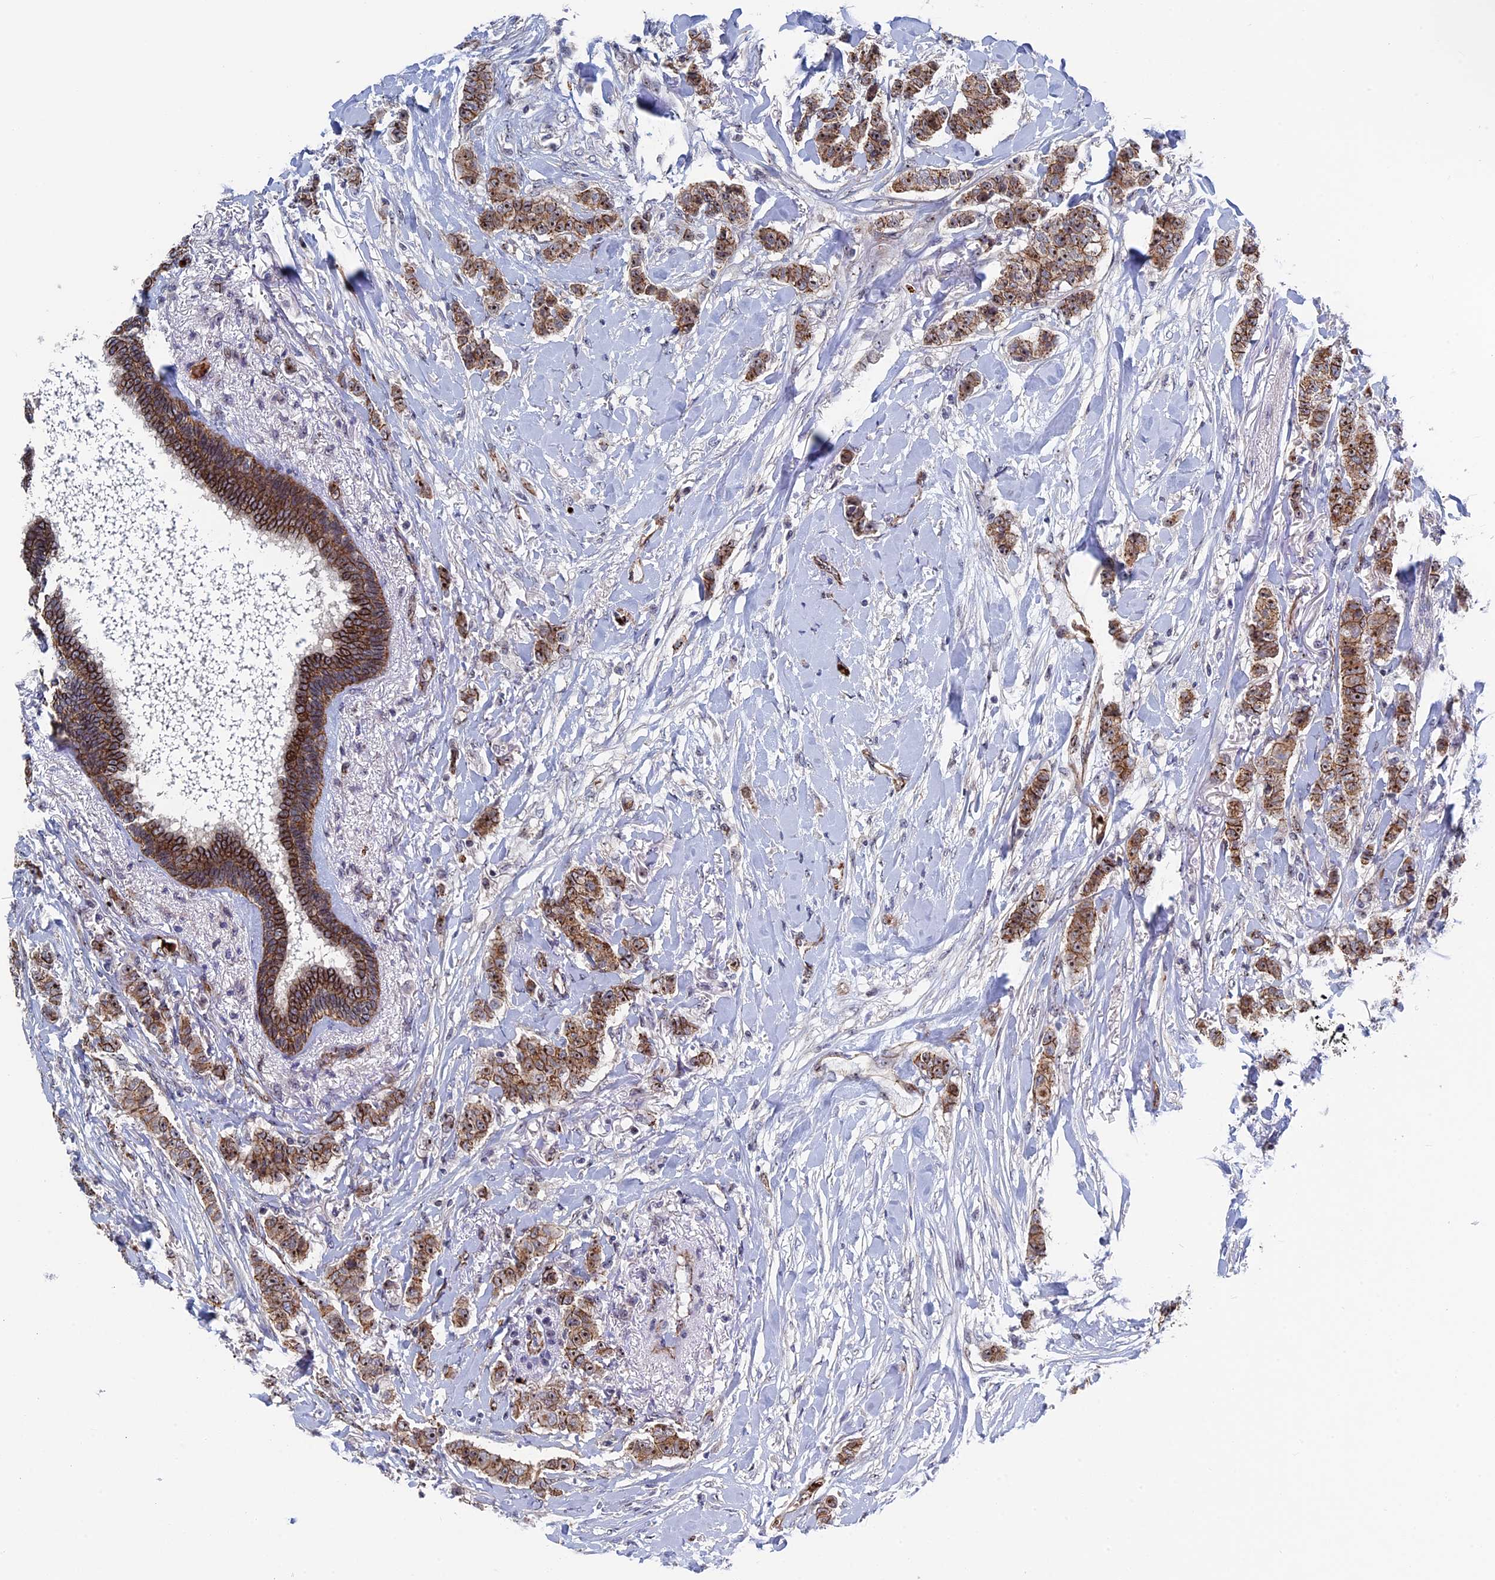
{"staining": {"intensity": "moderate", "quantity": ">75%", "location": "cytoplasmic/membranous,nuclear"}, "tissue": "breast cancer", "cell_type": "Tumor cells", "image_type": "cancer", "snomed": [{"axis": "morphology", "description": "Duct carcinoma"}, {"axis": "topography", "description": "Breast"}], "caption": "Immunohistochemistry of breast intraductal carcinoma exhibits medium levels of moderate cytoplasmic/membranous and nuclear positivity in about >75% of tumor cells.", "gene": "EXOSC9", "patient": {"sex": "female", "age": 40}}